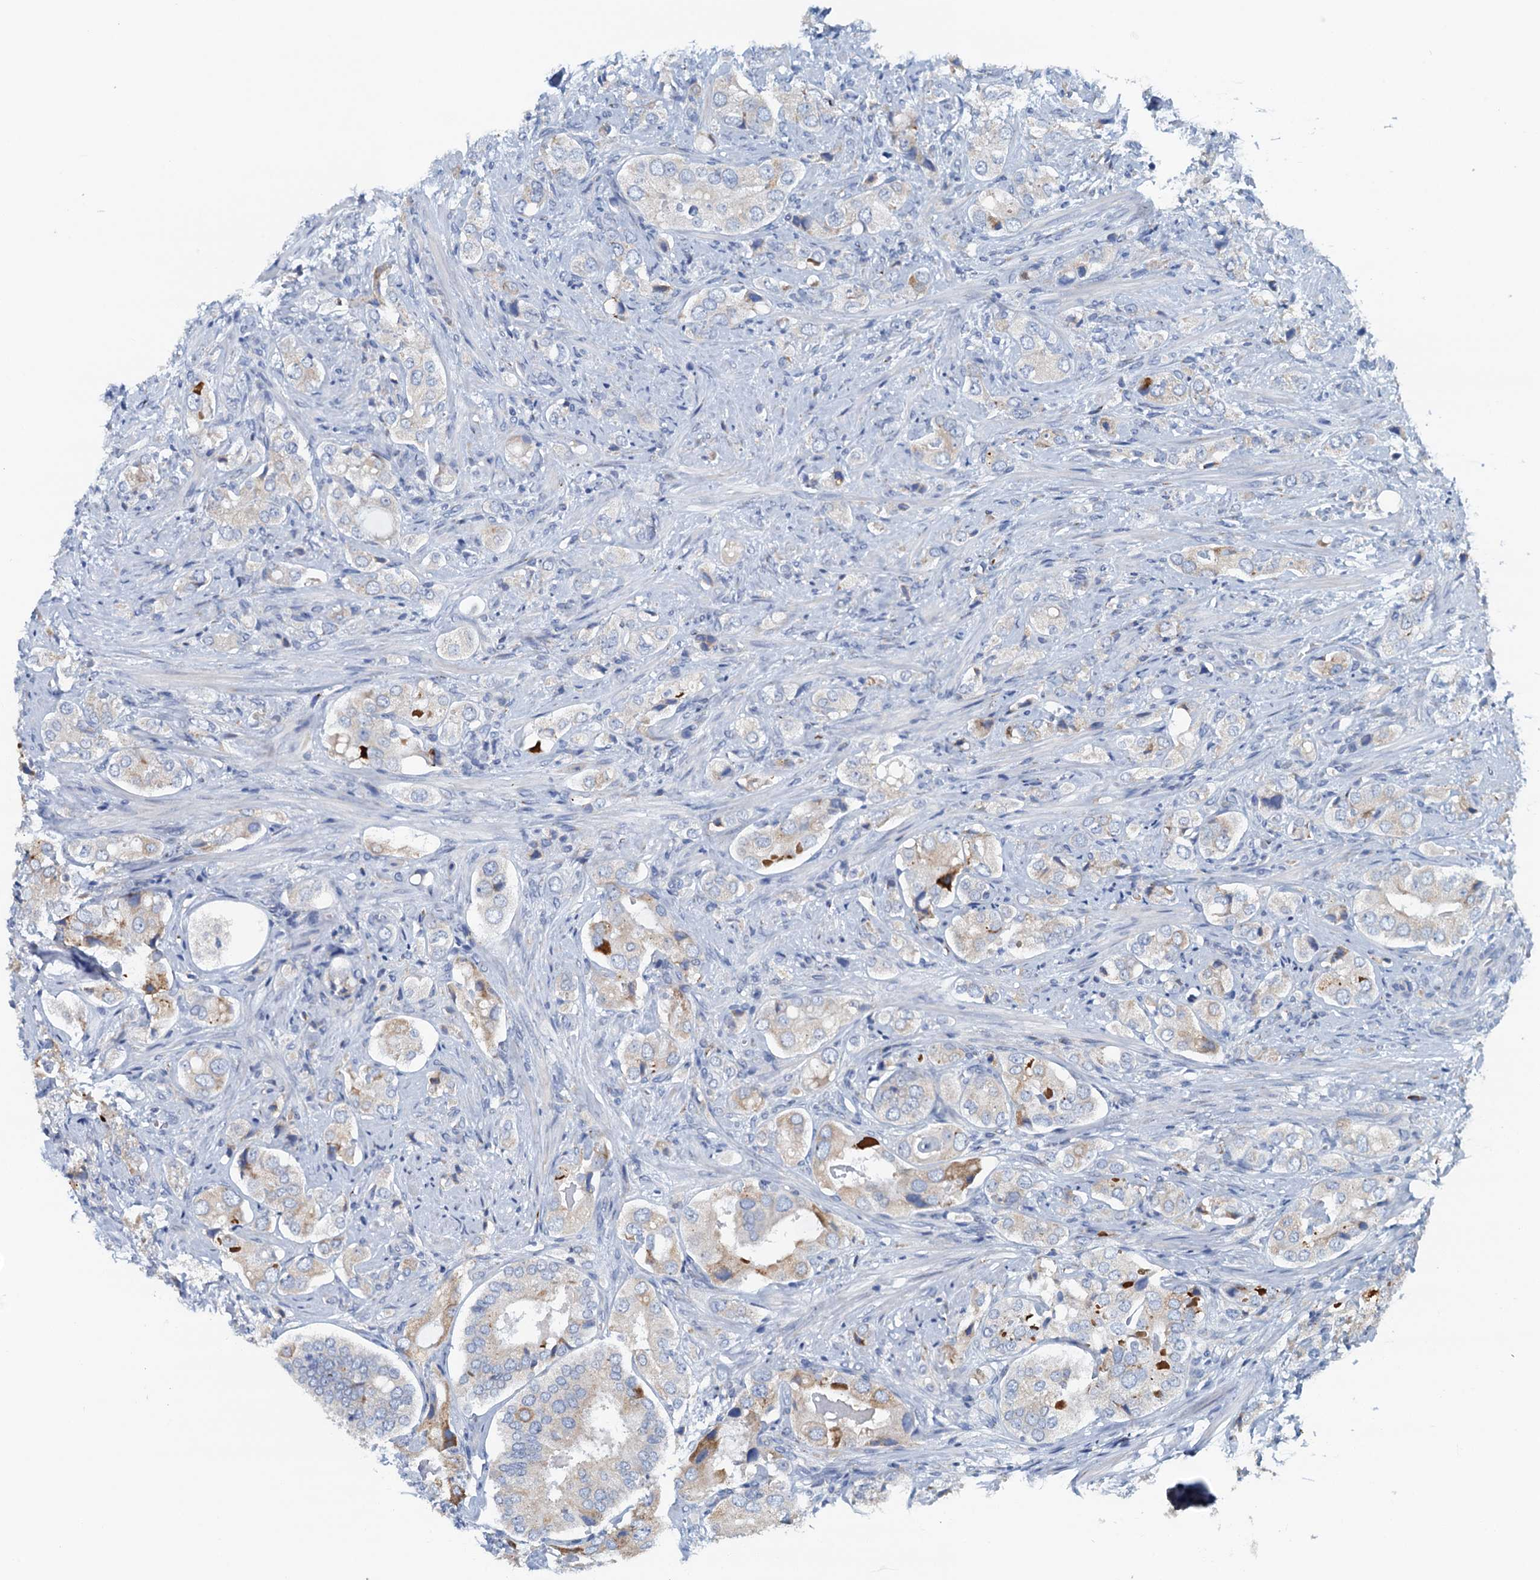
{"staining": {"intensity": "weak", "quantity": "<25%", "location": "cytoplasmic/membranous"}, "tissue": "prostate cancer", "cell_type": "Tumor cells", "image_type": "cancer", "snomed": [{"axis": "morphology", "description": "Adenocarcinoma, High grade"}, {"axis": "topography", "description": "Prostate"}], "caption": "The immunohistochemistry (IHC) micrograph has no significant positivity in tumor cells of prostate high-grade adenocarcinoma tissue.", "gene": "CBLIF", "patient": {"sex": "male", "age": 65}}